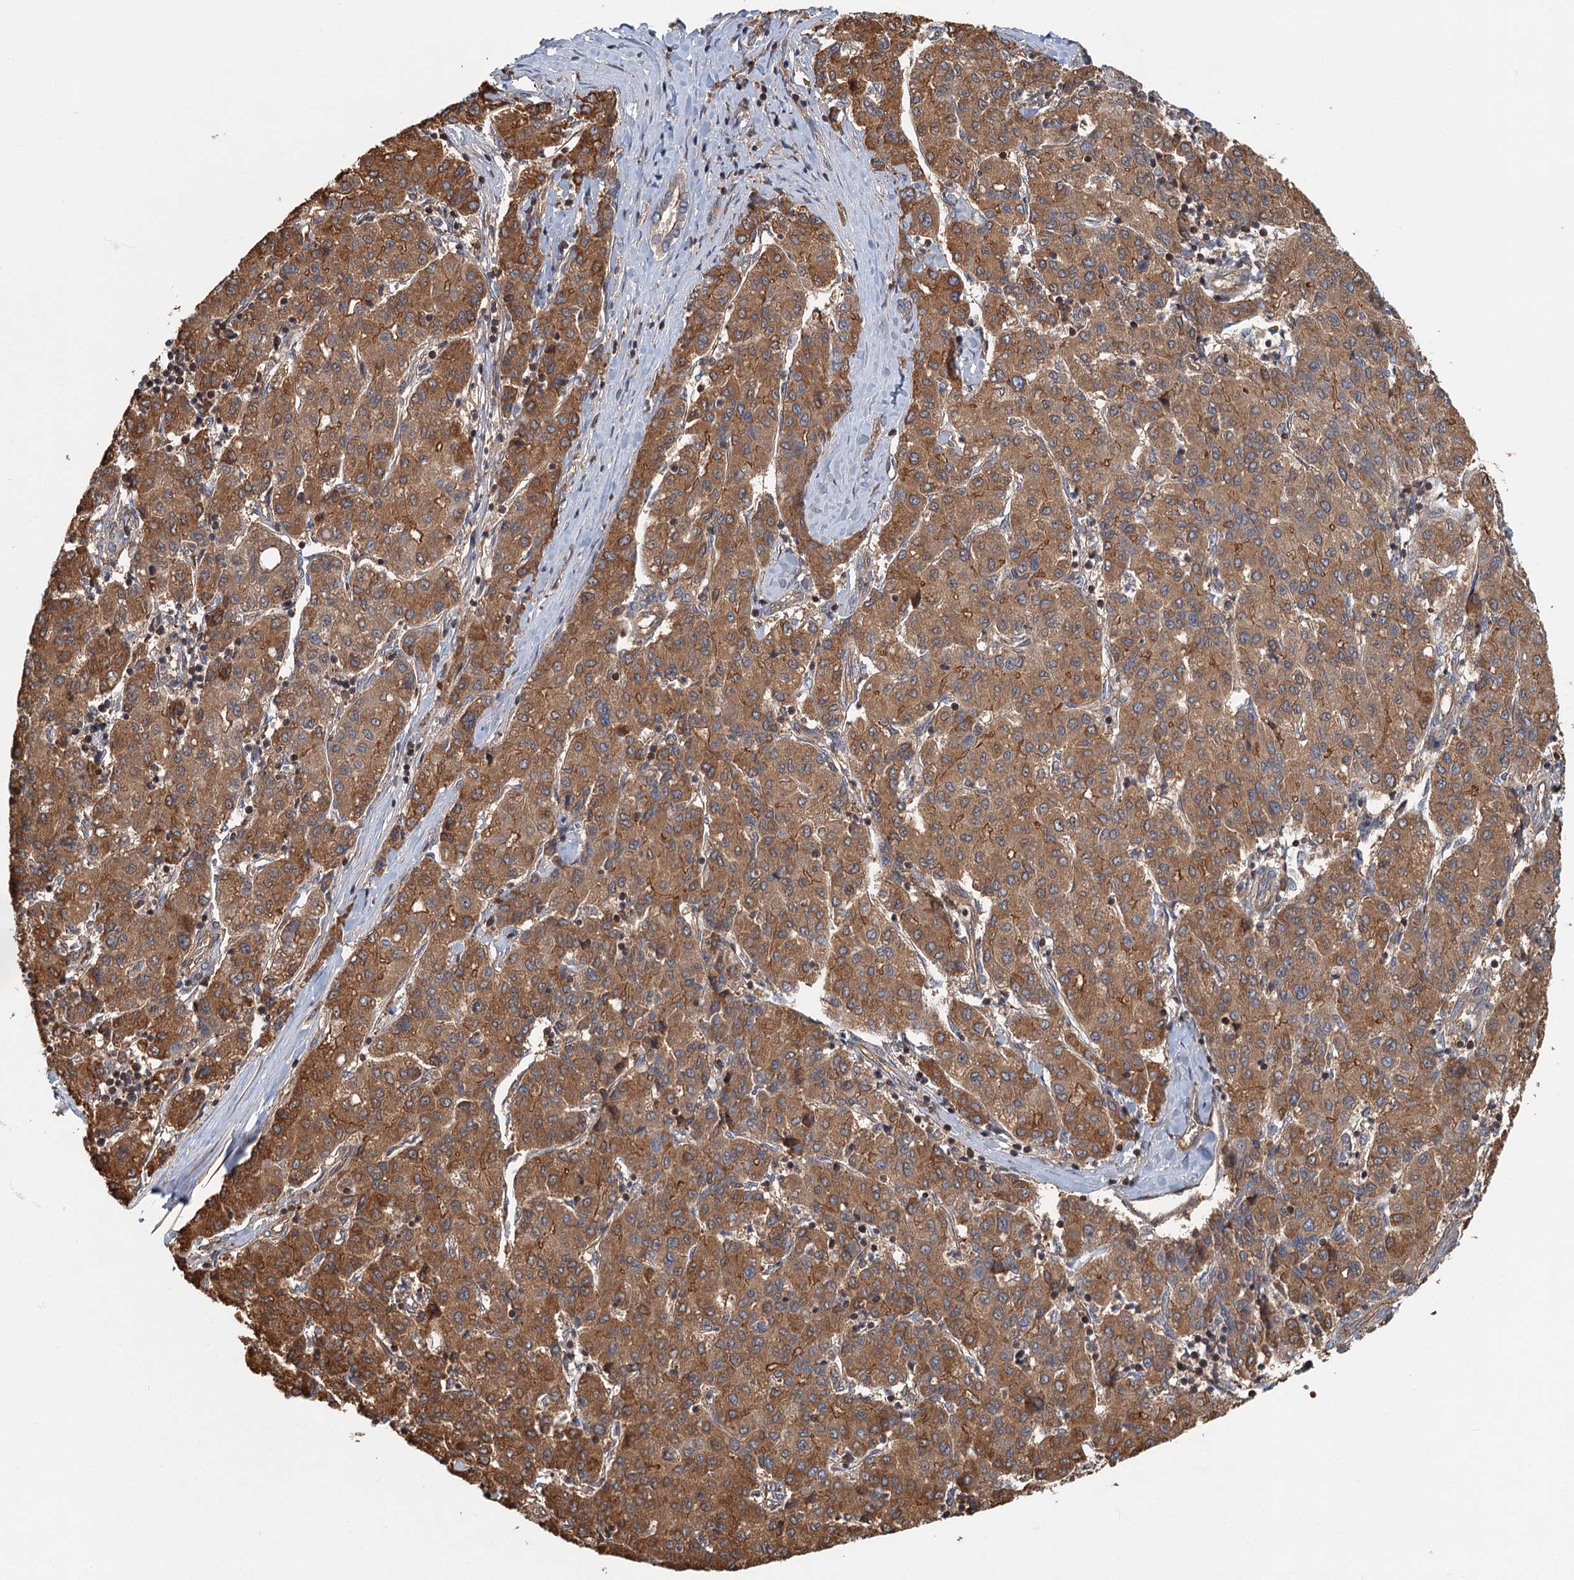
{"staining": {"intensity": "moderate", "quantity": ">75%", "location": "cytoplasmic/membranous"}, "tissue": "liver cancer", "cell_type": "Tumor cells", "image_type": "cancer", "snomed": [{"axis": "morphology", "description": "Carcinoma, Hepatocellular, NOS"}, {"axis": "topography", "description": "Liver"}], "caption": "Immunohistochemistry of liver cancer demonstrates medium levels of moderate cytoplasmic/membranous staining in about >75% of tumor cells.", "gene": "ZNF527", "patient": {"sex": "male", "age": 65}}